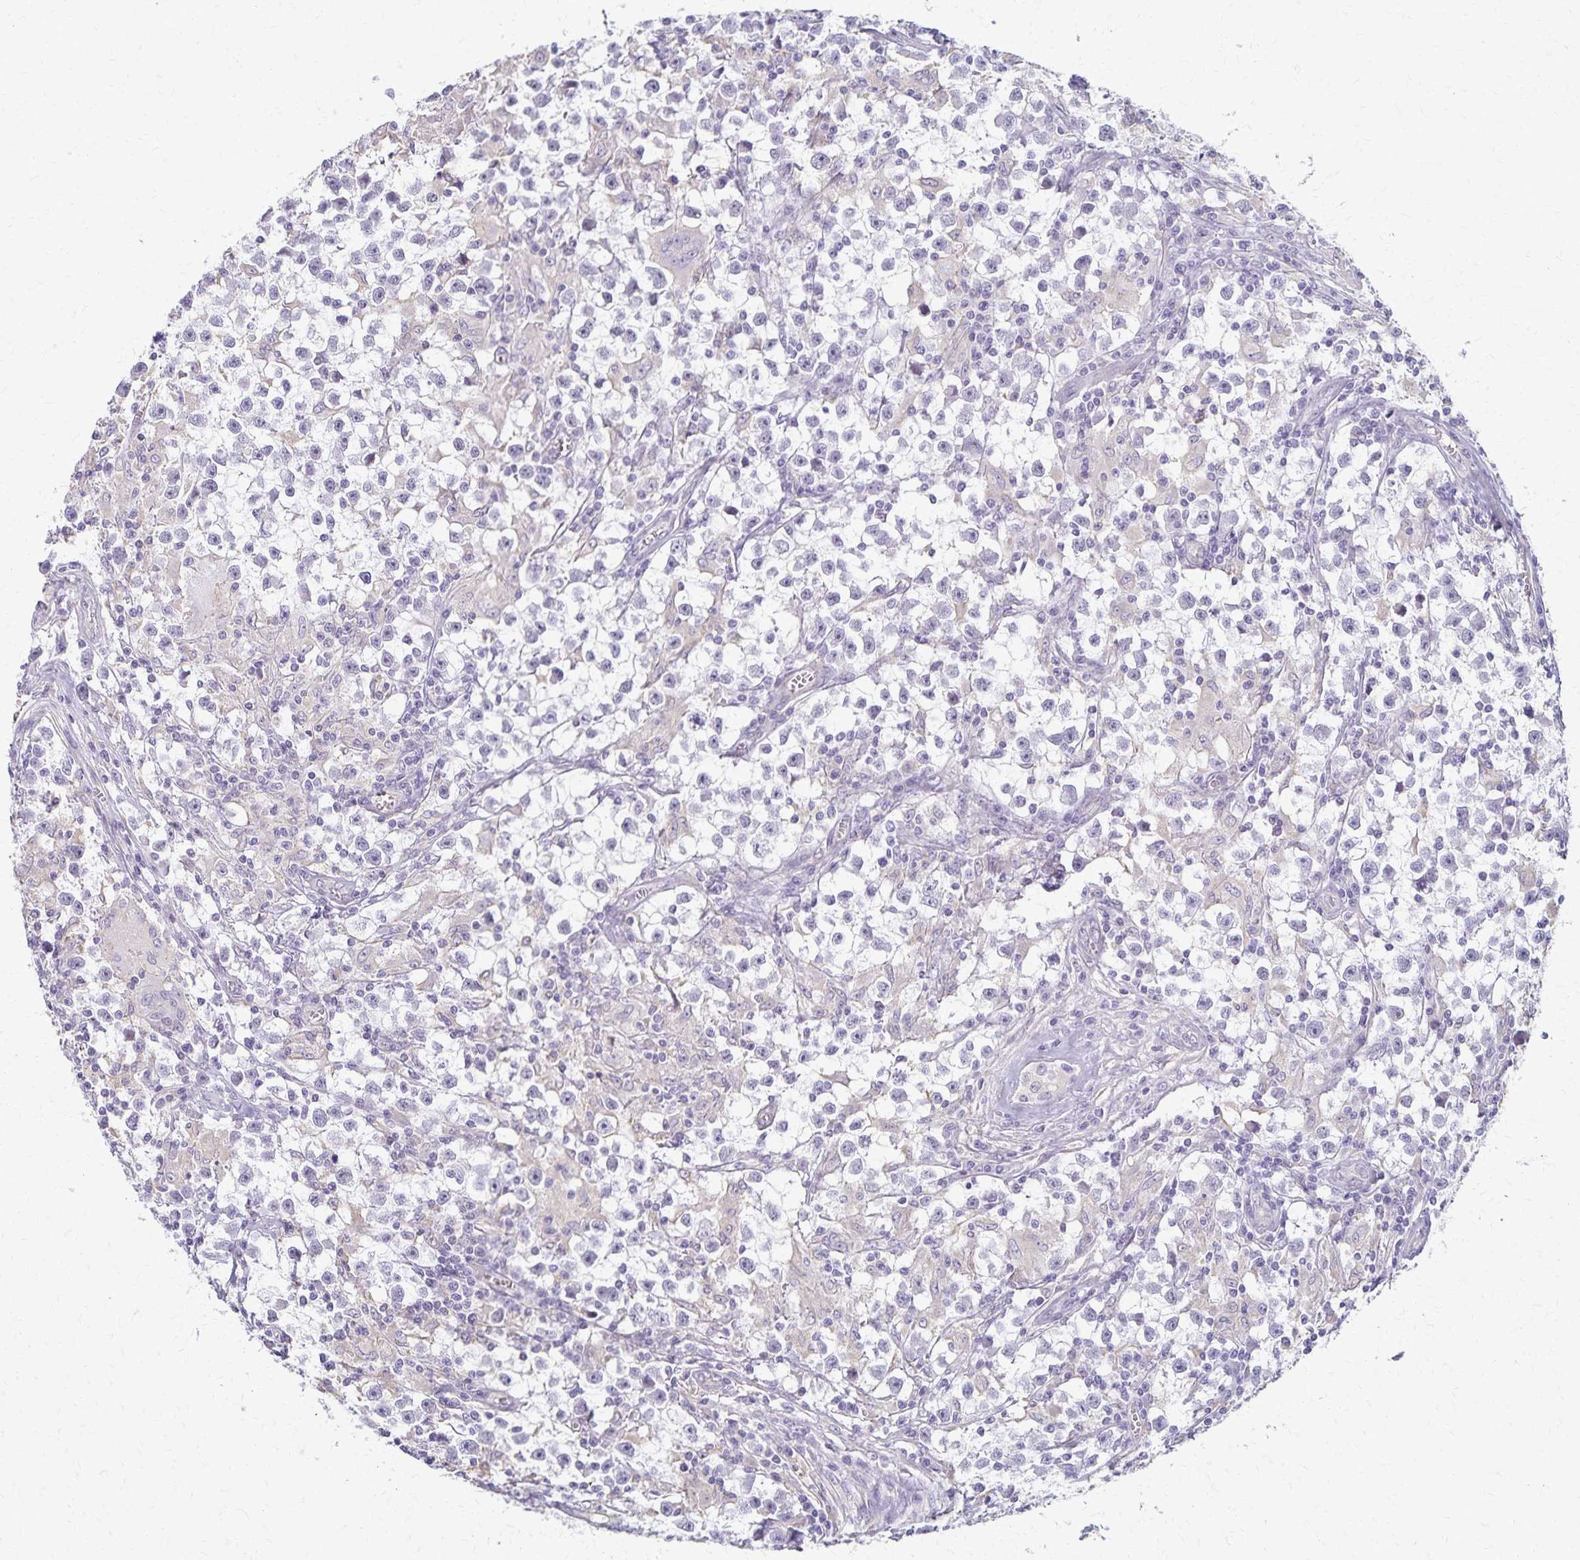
{"staining": {"intensity": "negative", "quantity": "none", "location": "none"}, "tissue": "testis cancer", "cell_type": "Tumor cells", "image_type": "cancer", "snomed": [{"axis": "morphology", "description": "Seminoma, NOS"}, {"axis": "topography", "description": "Testis"}], "caption": "High magnification brightfield microscopy of testis cancer (seminoma) stained with DAB (brown) and counterstained with hematoxylin (blue): tumor cells show no significant expression. (Immunohistochemistry, brightfield microscopy, high magnification).", "gene": "KISS1", "patient": {"sex": "male", "age": 31}}